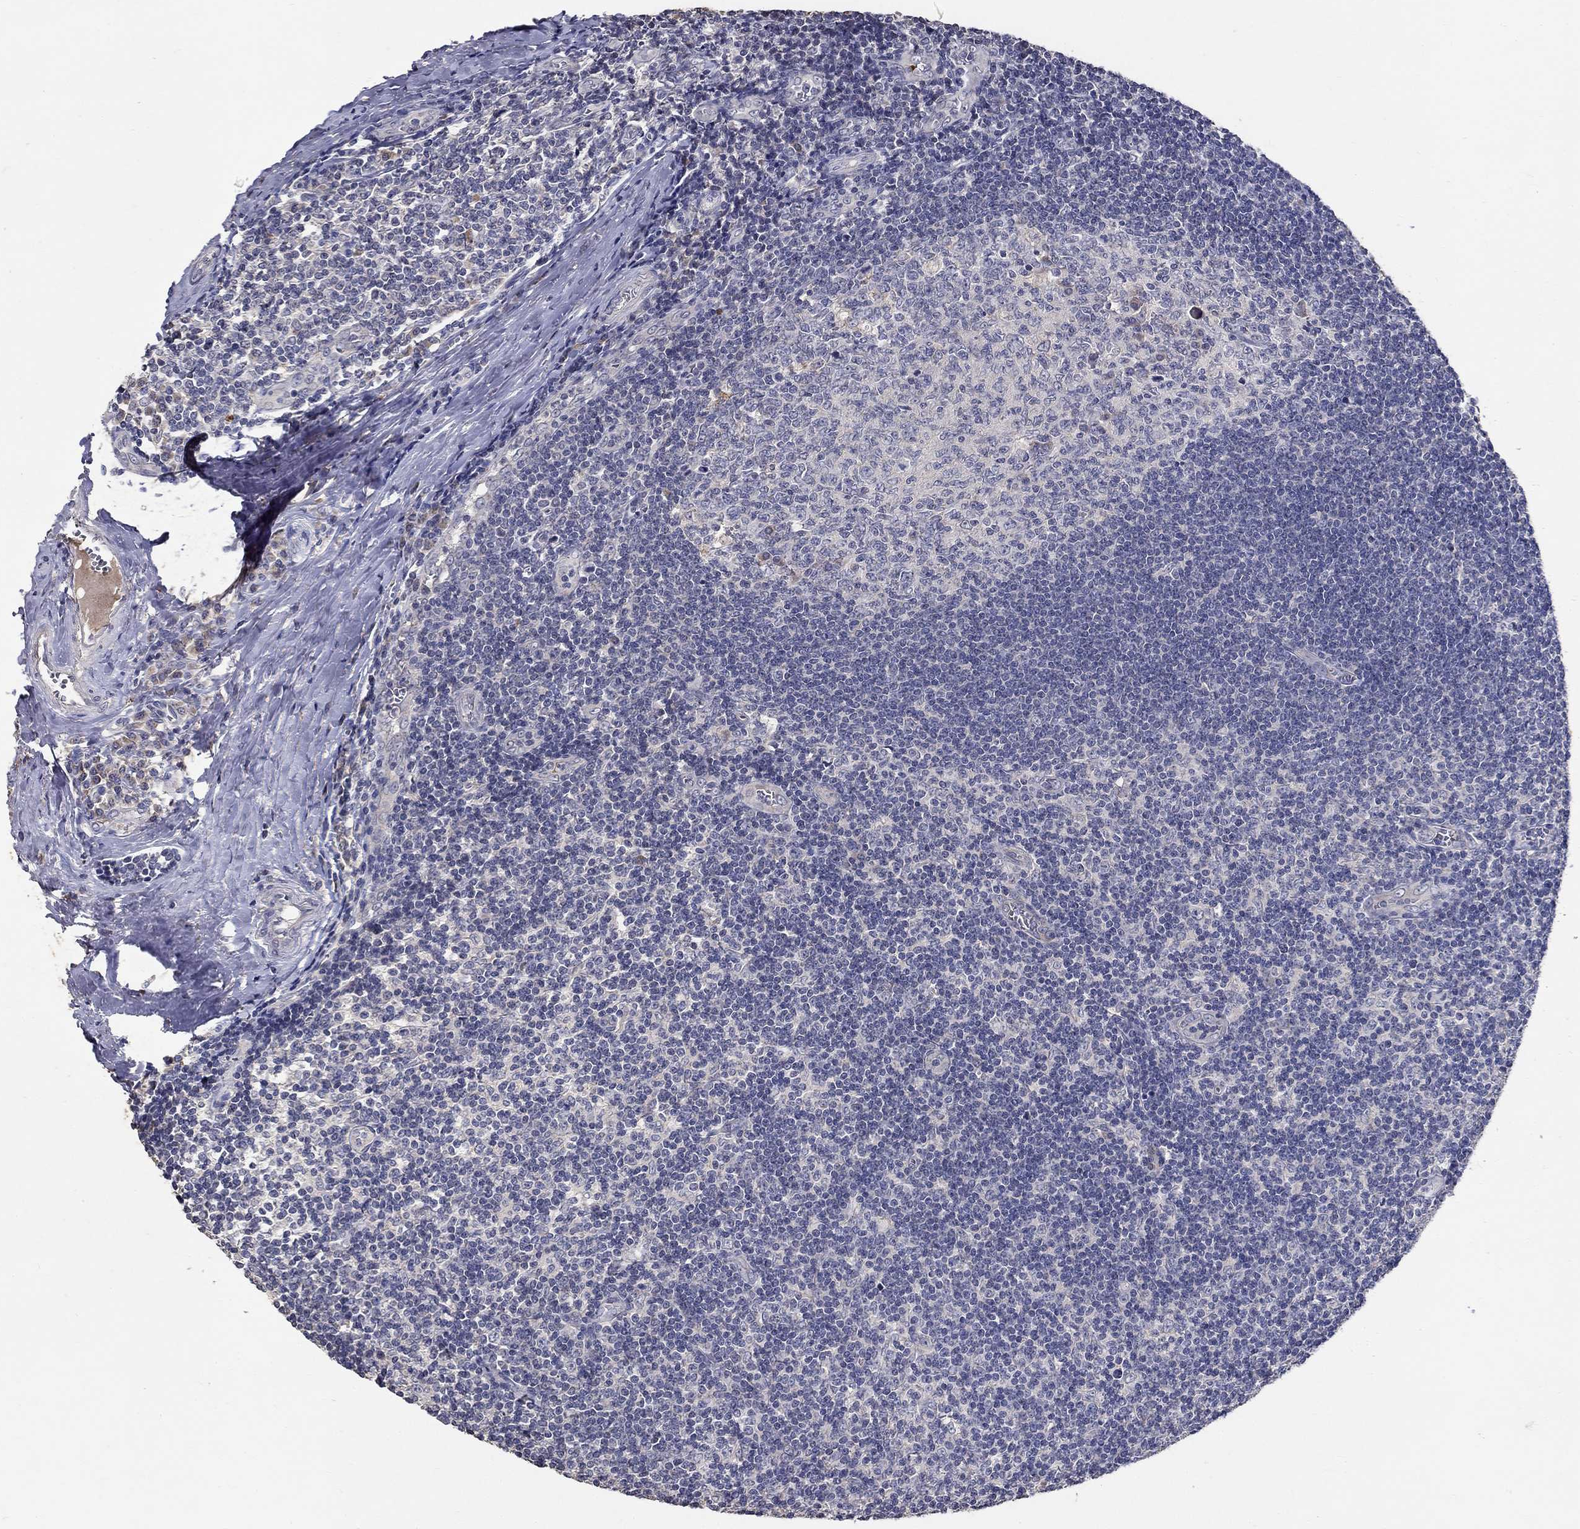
{"staining": {"intensity": "negative", "quantity": "none", "location": "none"}, "tissue": "tonsil", "cell_type": "Germinal center cells", "image_type": "normal", "snomed": [{"axis": "morphology", "description": "Normal tissue, NOS"}, {"axis": "topography", "description": "Tonsil"}], "caption": "Human tonsil stained for a protein using immunohistochemistry demonstrates no staining in germinal center cells.", "gene": "PROZ", "patient": {"sex": "male", "age": 33}}